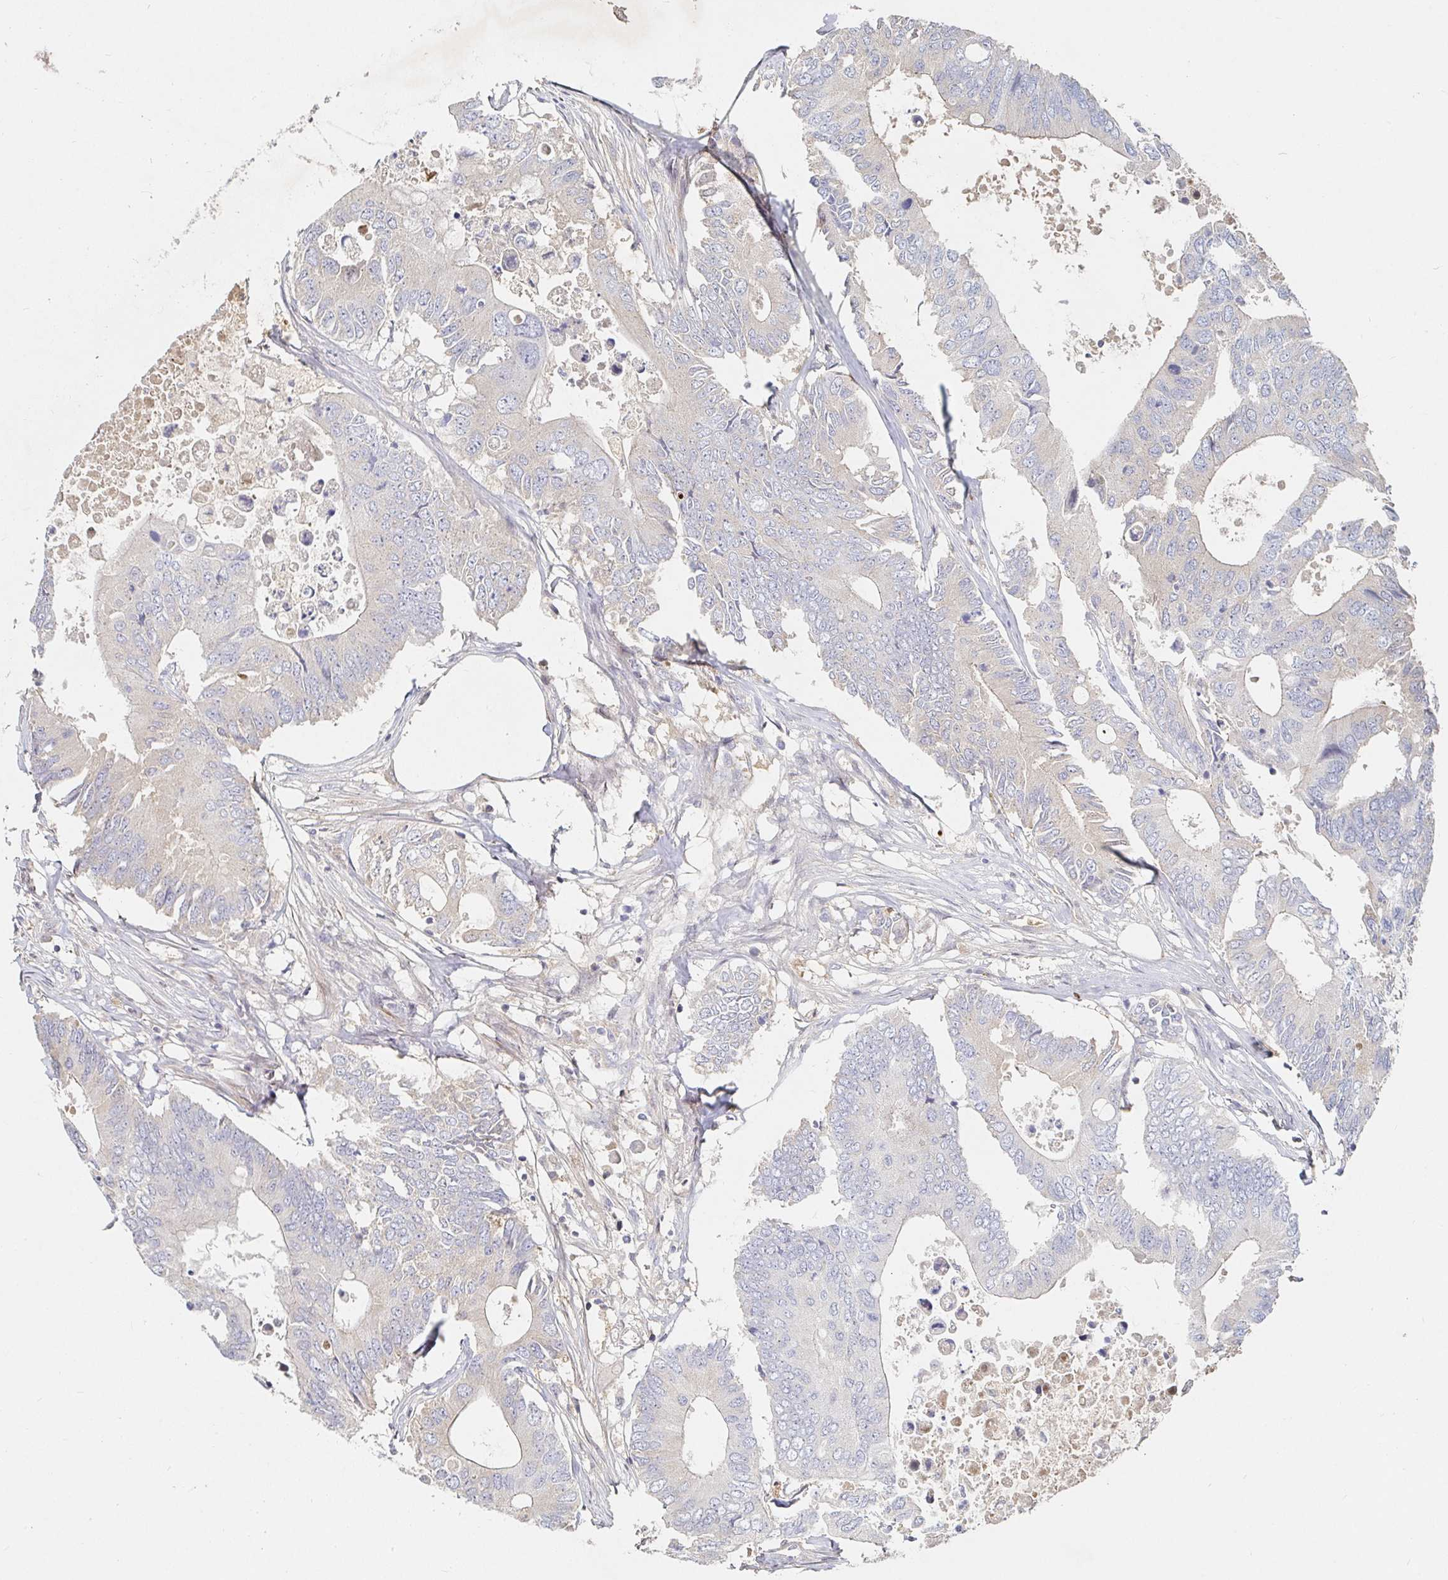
{"staining": {"intensity": "negative", "quantity": "none", "location": "none"}, "tissue": "colorectal cancer", "cell_type": "Tumor cells", "image_type": "cancer", "snomed": [{"axis": "morphology", "description": "Adenocarcinoma, NOS"}, {"axis": "topography", "description": "Colon"}], "caption": "This is an IHC micrograph of colorectal adenocarcinoma. There is no positivity in tumor cells.", "gene": "NME9", "patient": {"sex": "male", "age": 71}}